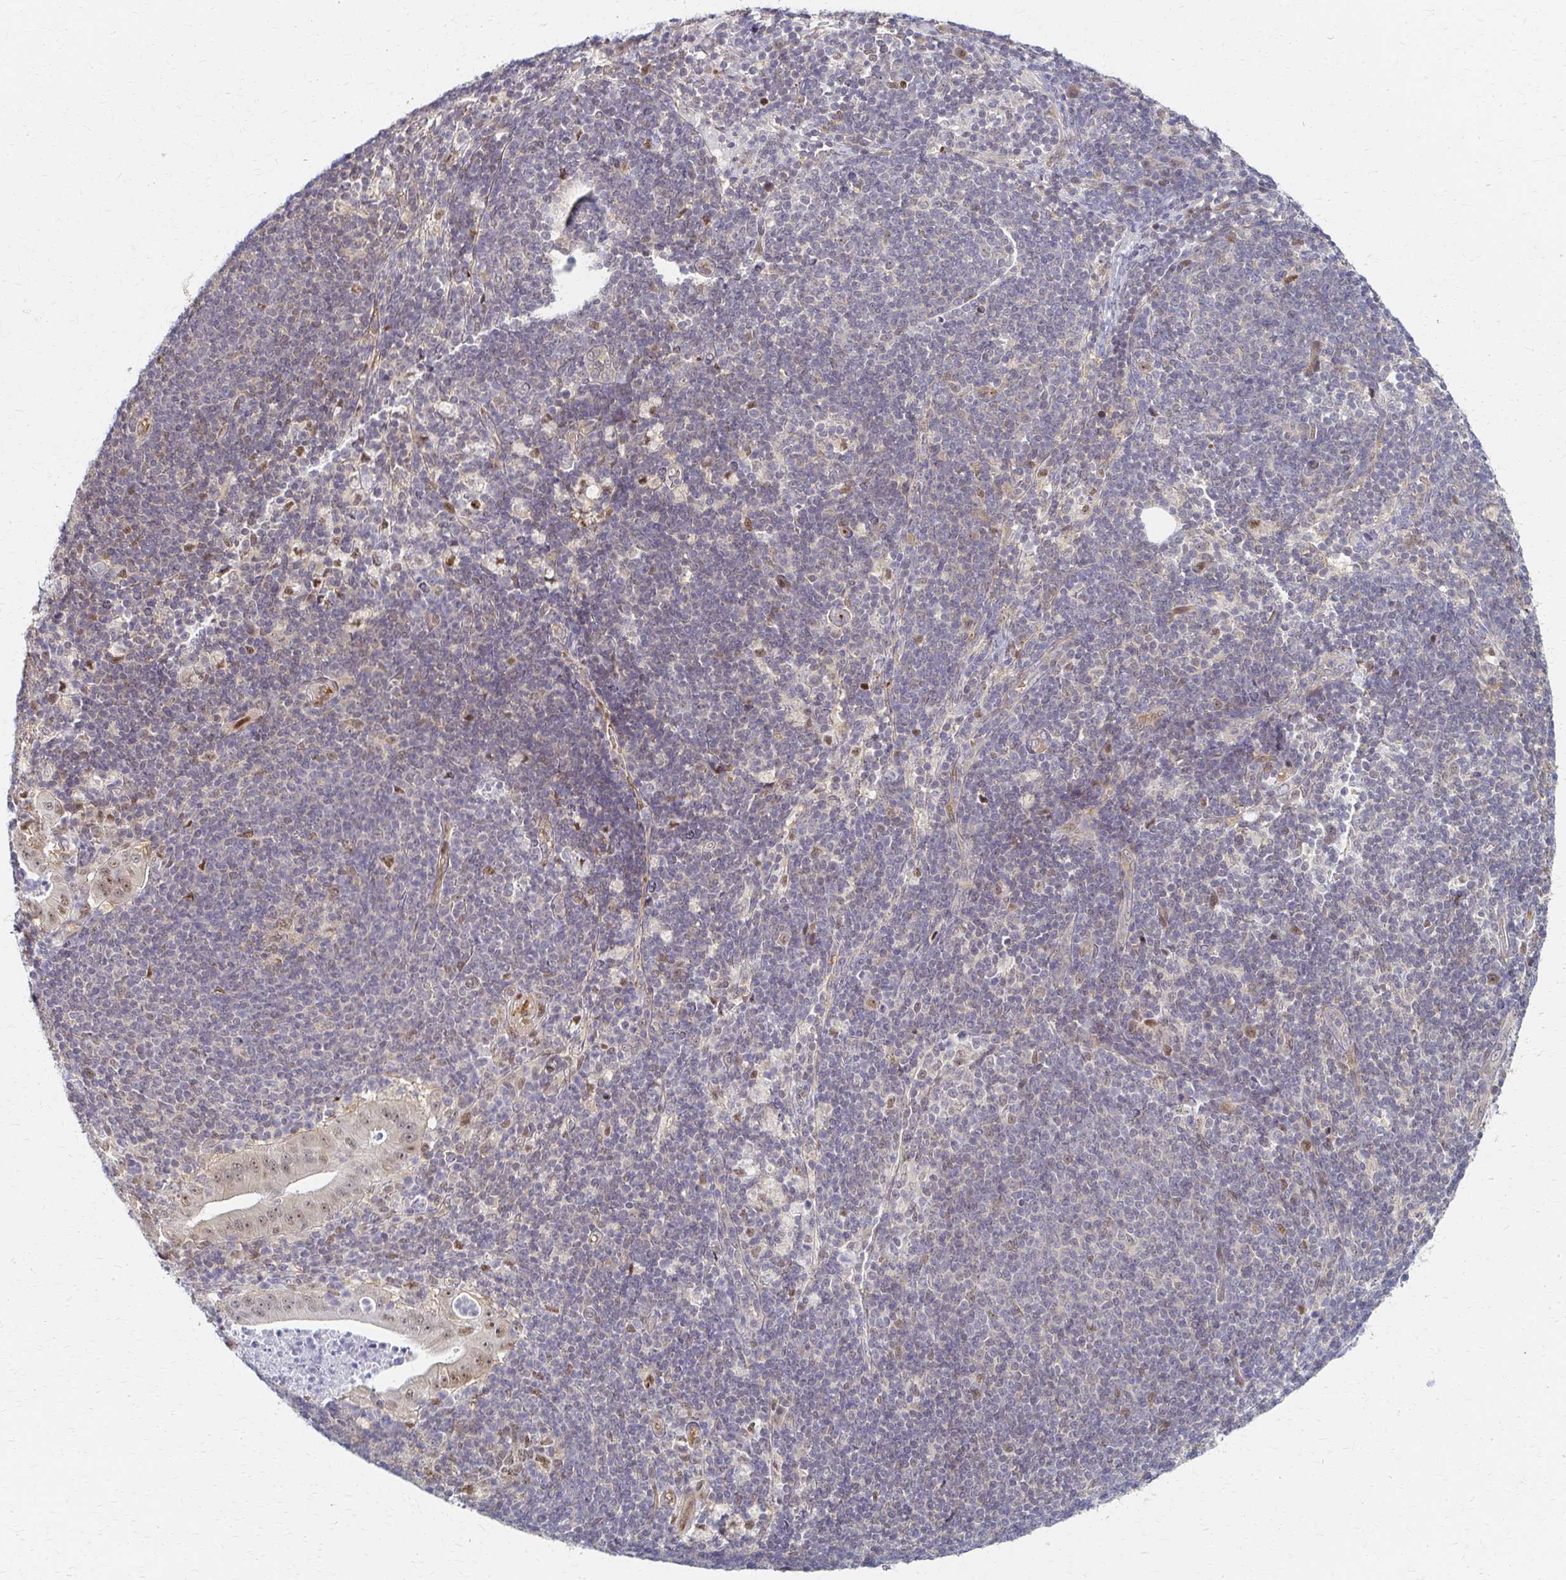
{"staining": {"intensity": "weak", "quantity": ">75%", "location": "nuclear"}, "tissue": "pancreatic cancer", "cell_type": "Tumor cells", "image_type": "cancer", "snomed": [{"axis": "morphology", "description": "Adenocarcinoma, NOS"}, {"axis": "topography", "description": "Pancreas"}], "caption": "DAB (3,3'-diaminobenzidine) immunohistochemical staining of pancreatic cancer demonstrates weak nuclear protein positivity in approximately >75% of tumor cells.", "gene": "PSMD7", "patient": {"sex": "male", "age": 71}}